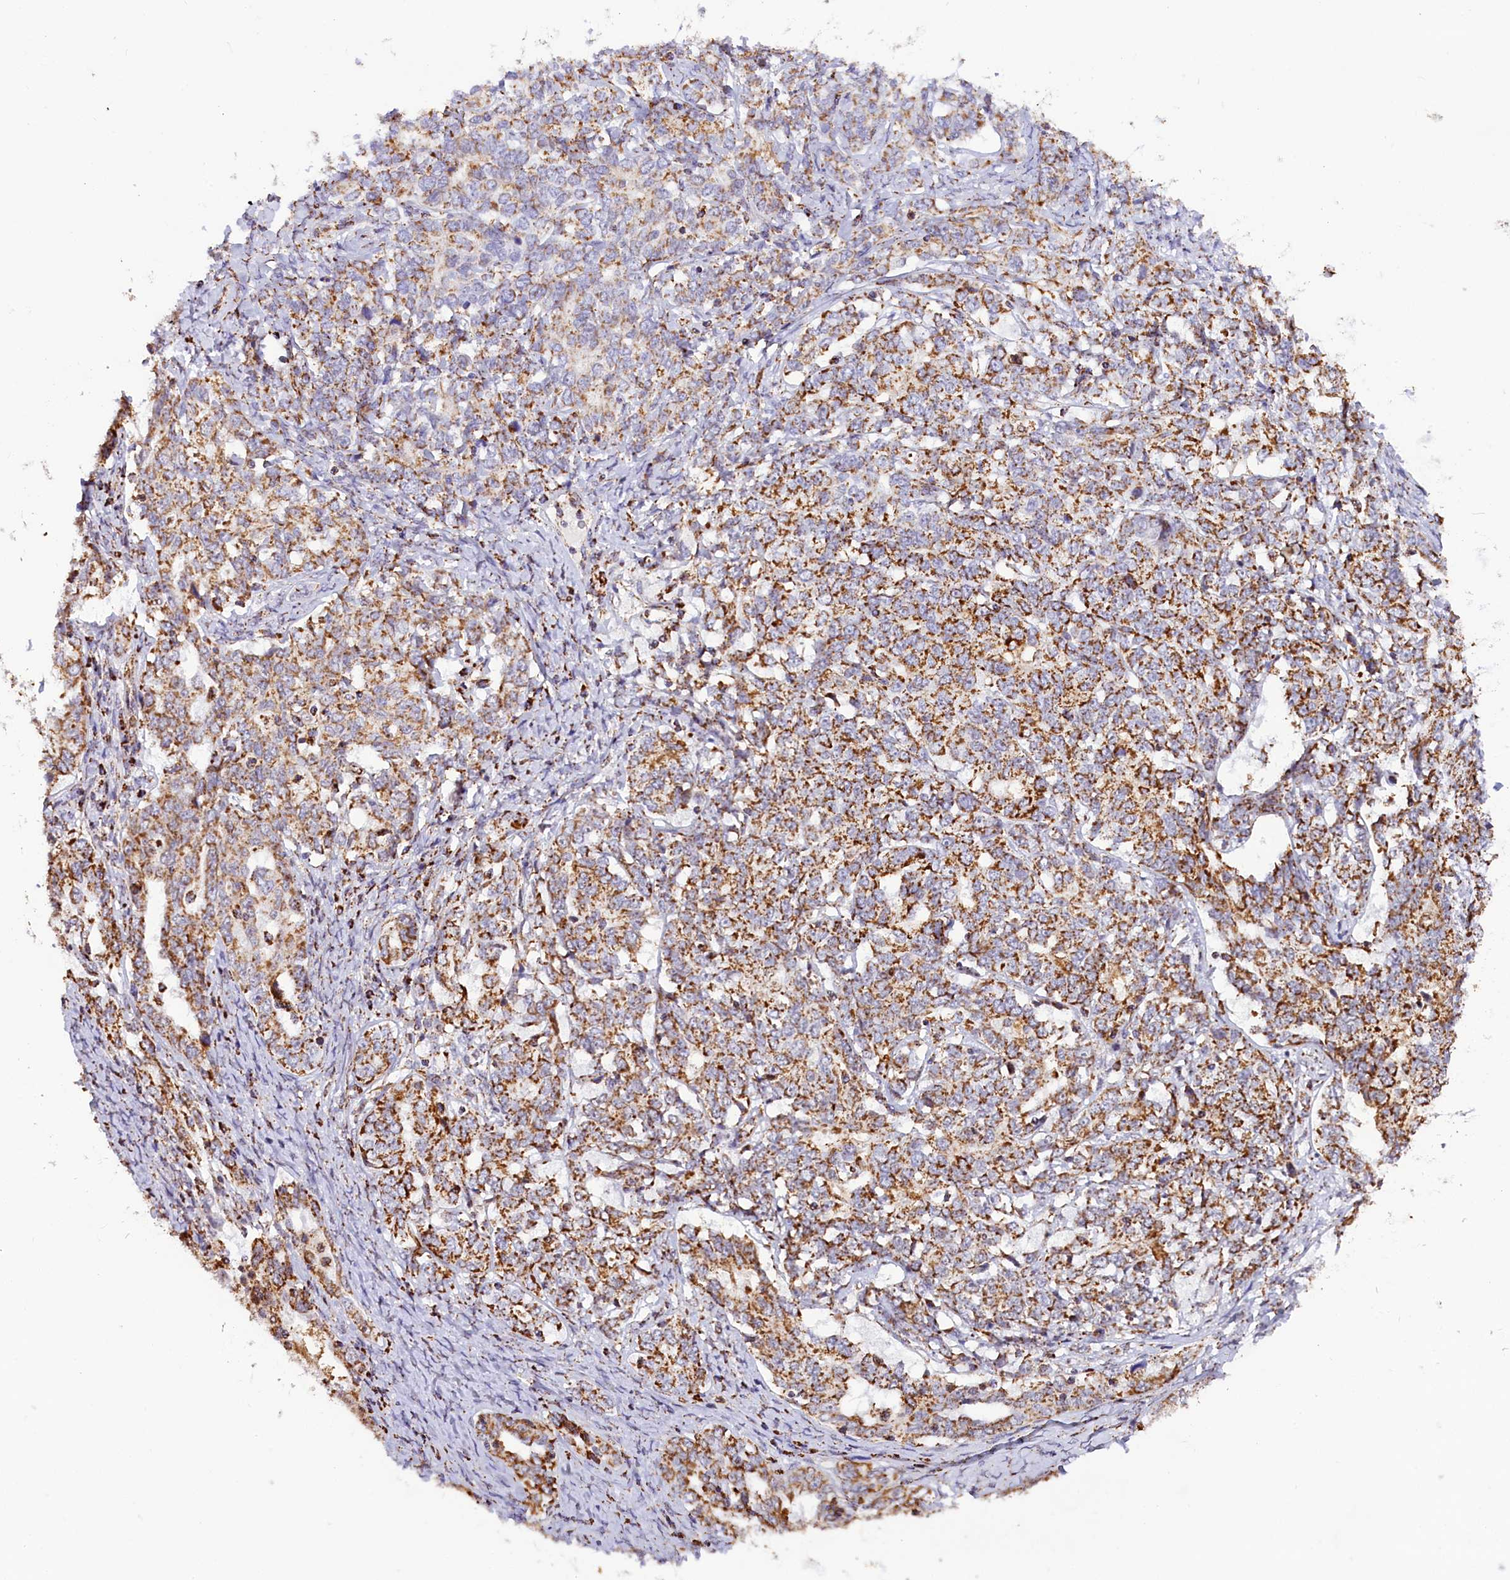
{"staining": {"intensity": "strong", "quantity": ">75%", "location": "cytoplasmic/membranous"}, "tissue": "ovarian cancer", "cell_type": "Tumor cells", "image_type": "cancer", "snomed": [{"axis": "morphology", "description": "Carcinoma, endometroid"}, {"axis": "topography", "description": "Ovary"}], "caption": "The photomicrograph displays immunohistochemical staining of ovarian endometroid carcinoma. There is strong cytoplasmic/membranous expression is present in approximately >75% of tumor cells.", "gene": "NDUFA8", "patient": {"sex": "female", "age": 62}}